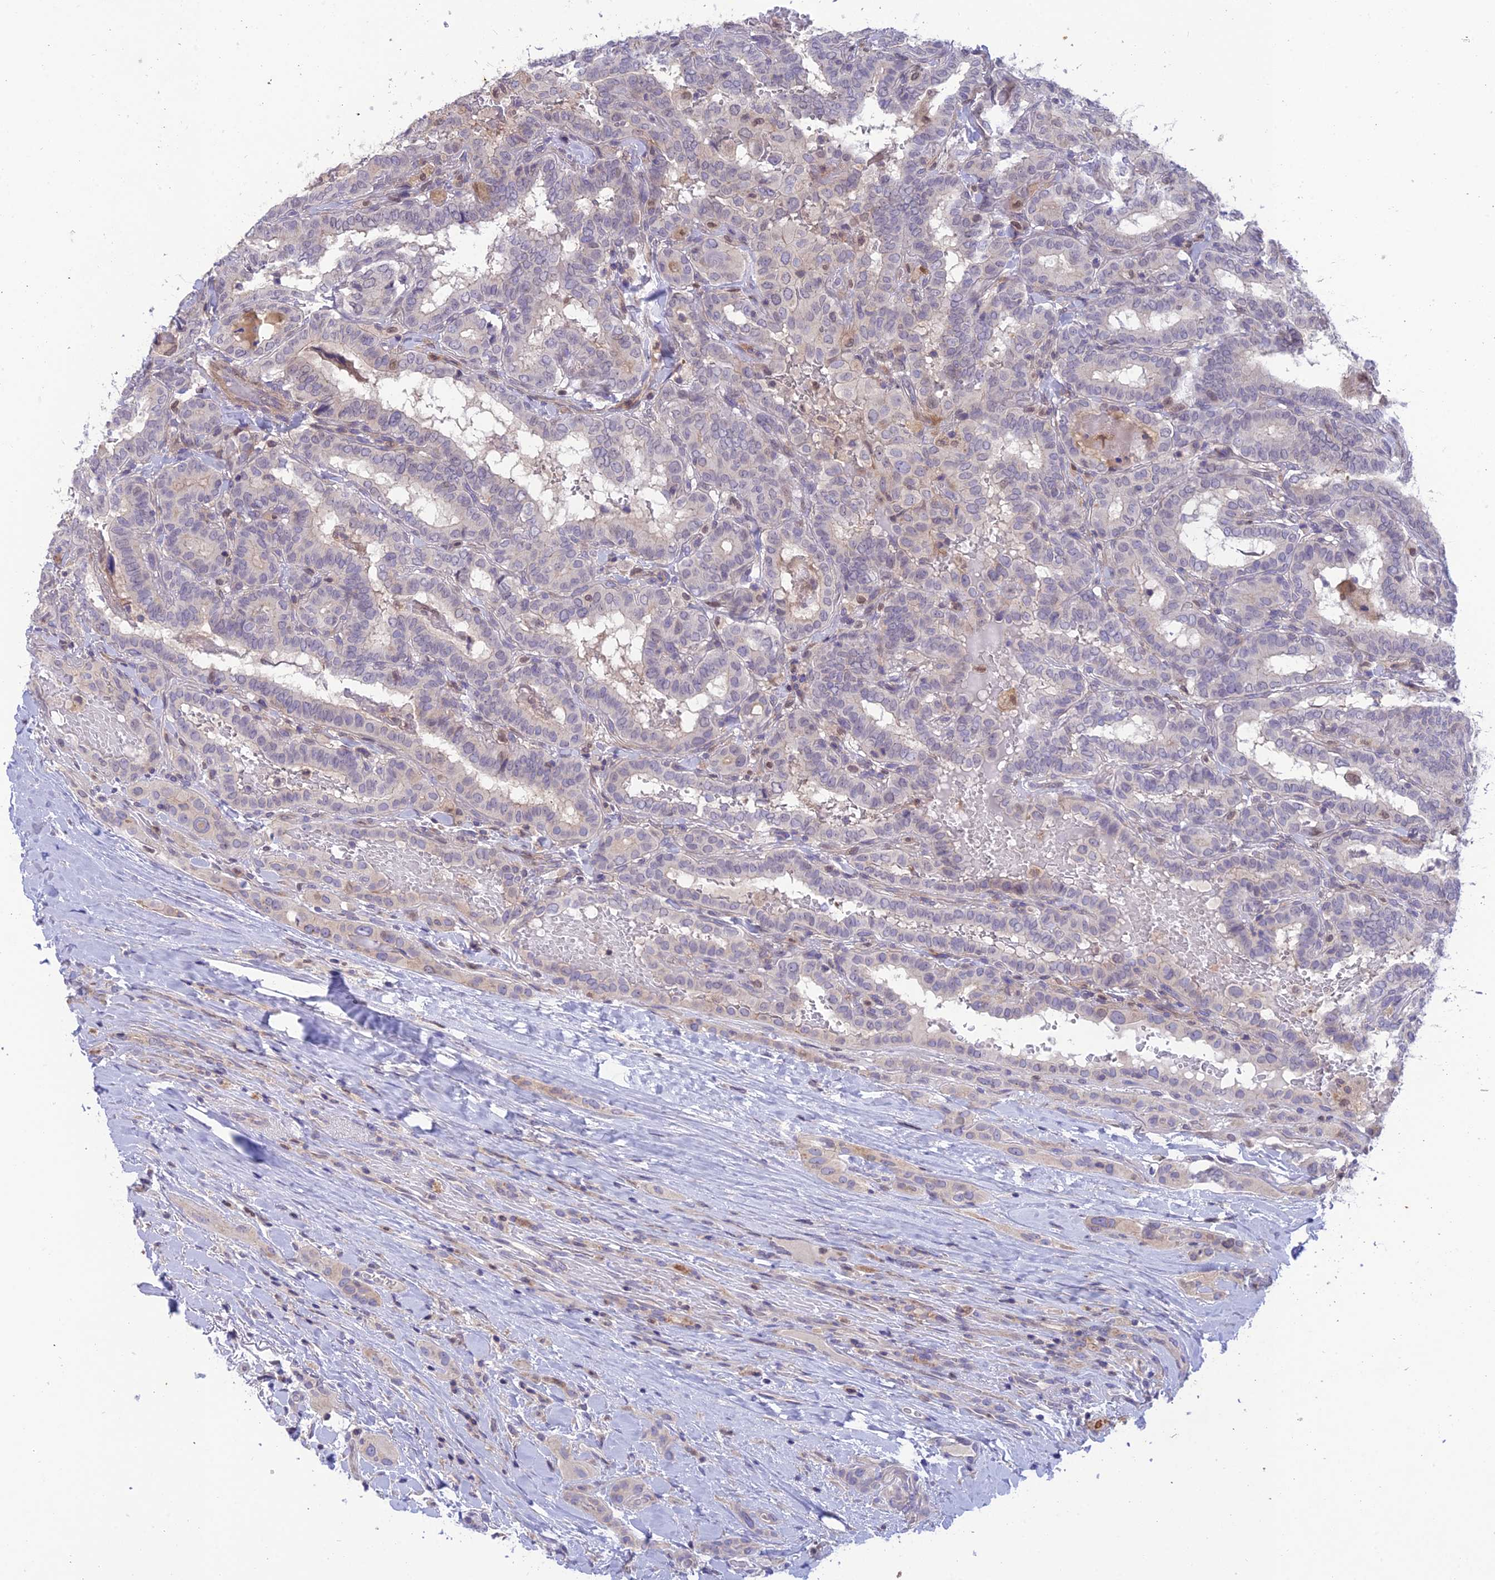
{"staining": {"intensity": "negative", "quantity": "none", "location": "none"}, "tissue": "thyroid cancer", "cell_type": "Tumor cells", "image_type": "cancer", "snomed": [{"axis": "morphology", "description": "Papillary adenocarcinoma, NOS"}, {"axis": "topography", "description": "Thyroid gland"}], "caption": "Thyroid cancer (papillary adenocarcinoma) was stained to show a protein in brown. There is no significant staining in tumor cells. The staining is performed using DAB (3,3'-diaminobenzidine) brown chromogen with nuclei counter-stained in using hematoxylin.", "gene": "BMT2", "patient": {"sex": "female", "age": 72}}